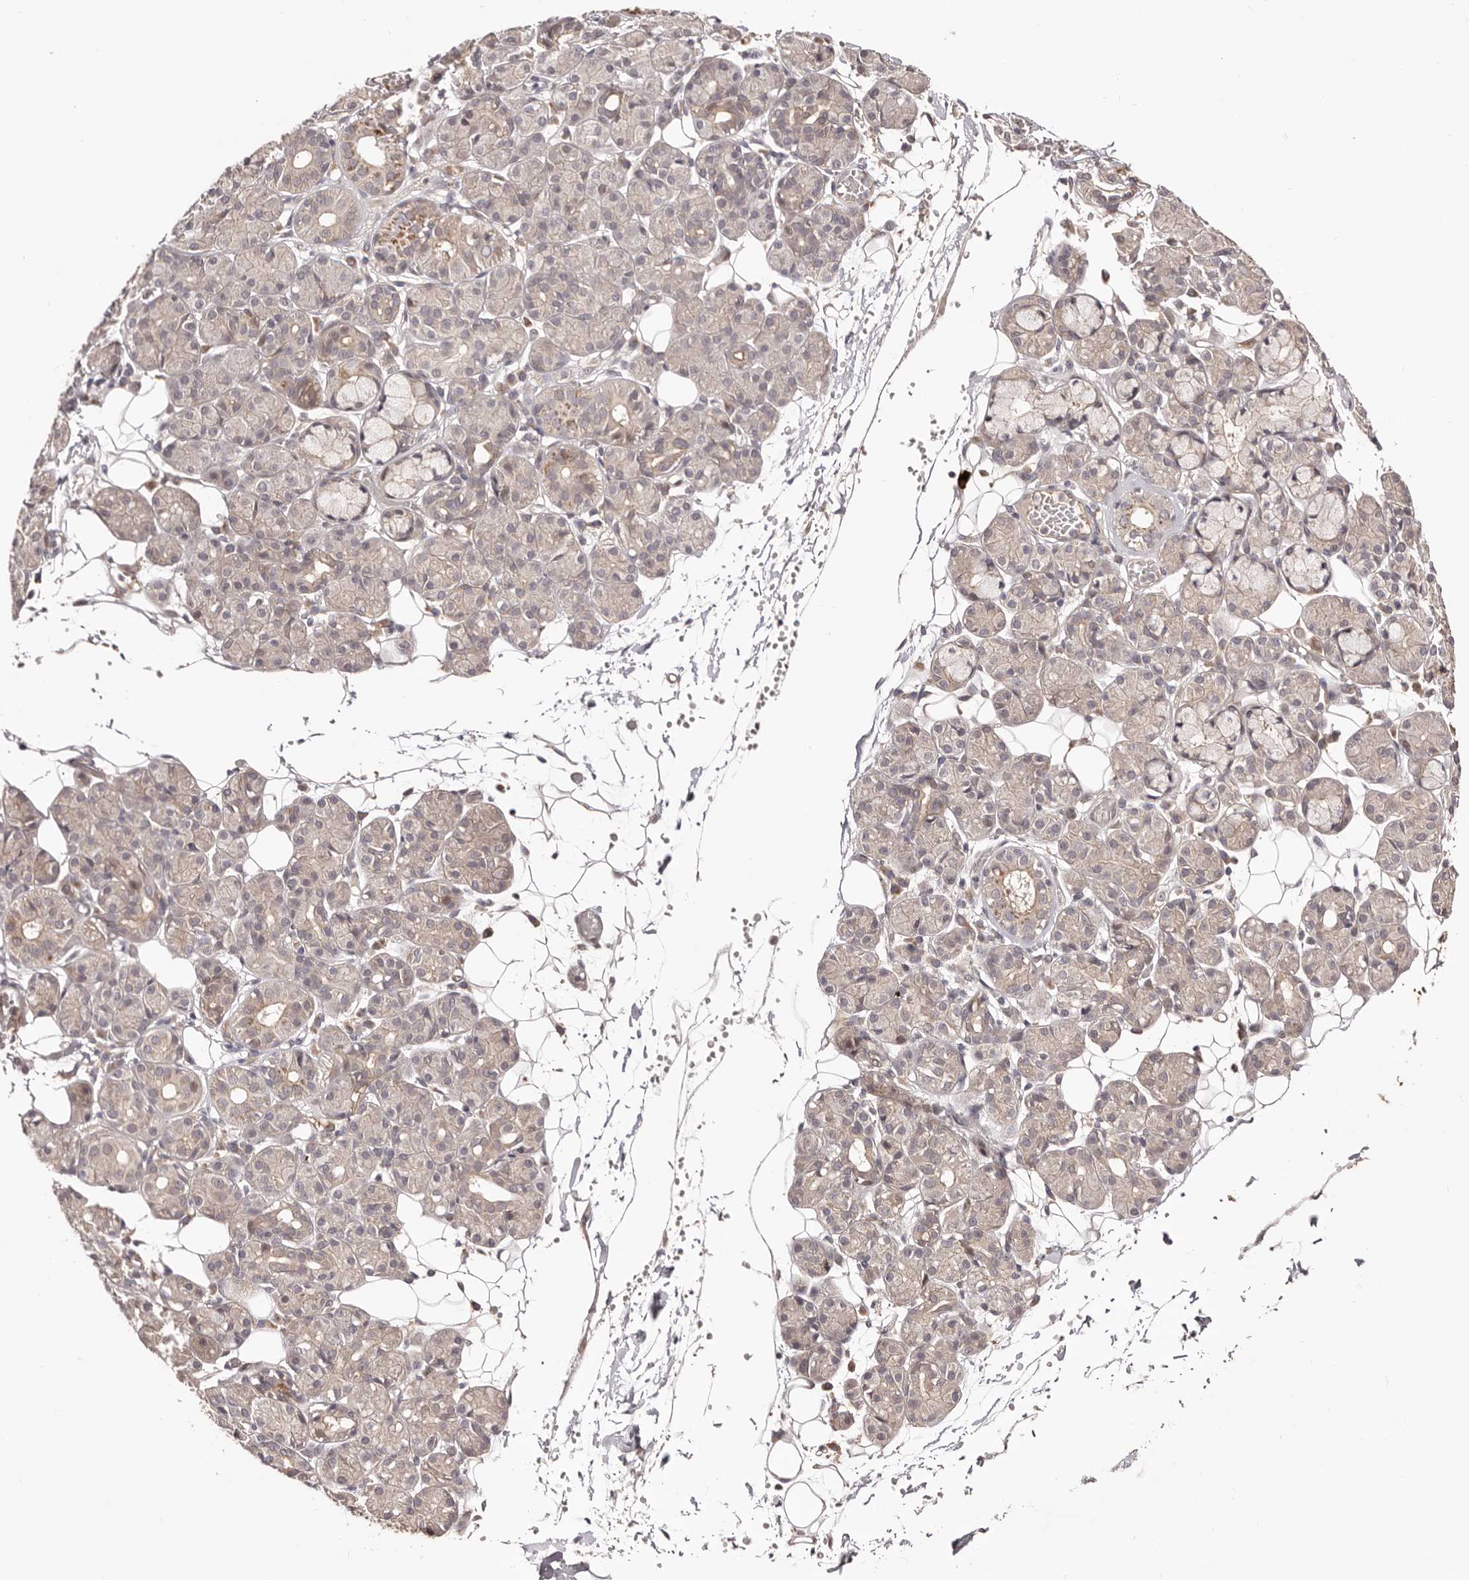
{"staining": {"intensity": "weak", "quantity": "25%-75%", "location": "cytoplasmic/membranous"}, "tissue": "salivary gland", "cell_type": "Glandular cells", "image_type": "normal", "snomed": [{"axis": "morphology", "description": "Normal tissue, NOS"}, {"axis": "topography", "description": "Salivary gland"}], "caption": "Immunohistochemistry (IHC) of normal salivary gland shows low levels of weak cytoplasmic/membranous expression in approximately 25%-75% of glandular cells. Nuclei are stained in blue.", "gene": "EGR3", "patient": {"sex": "male", "age": 63}}